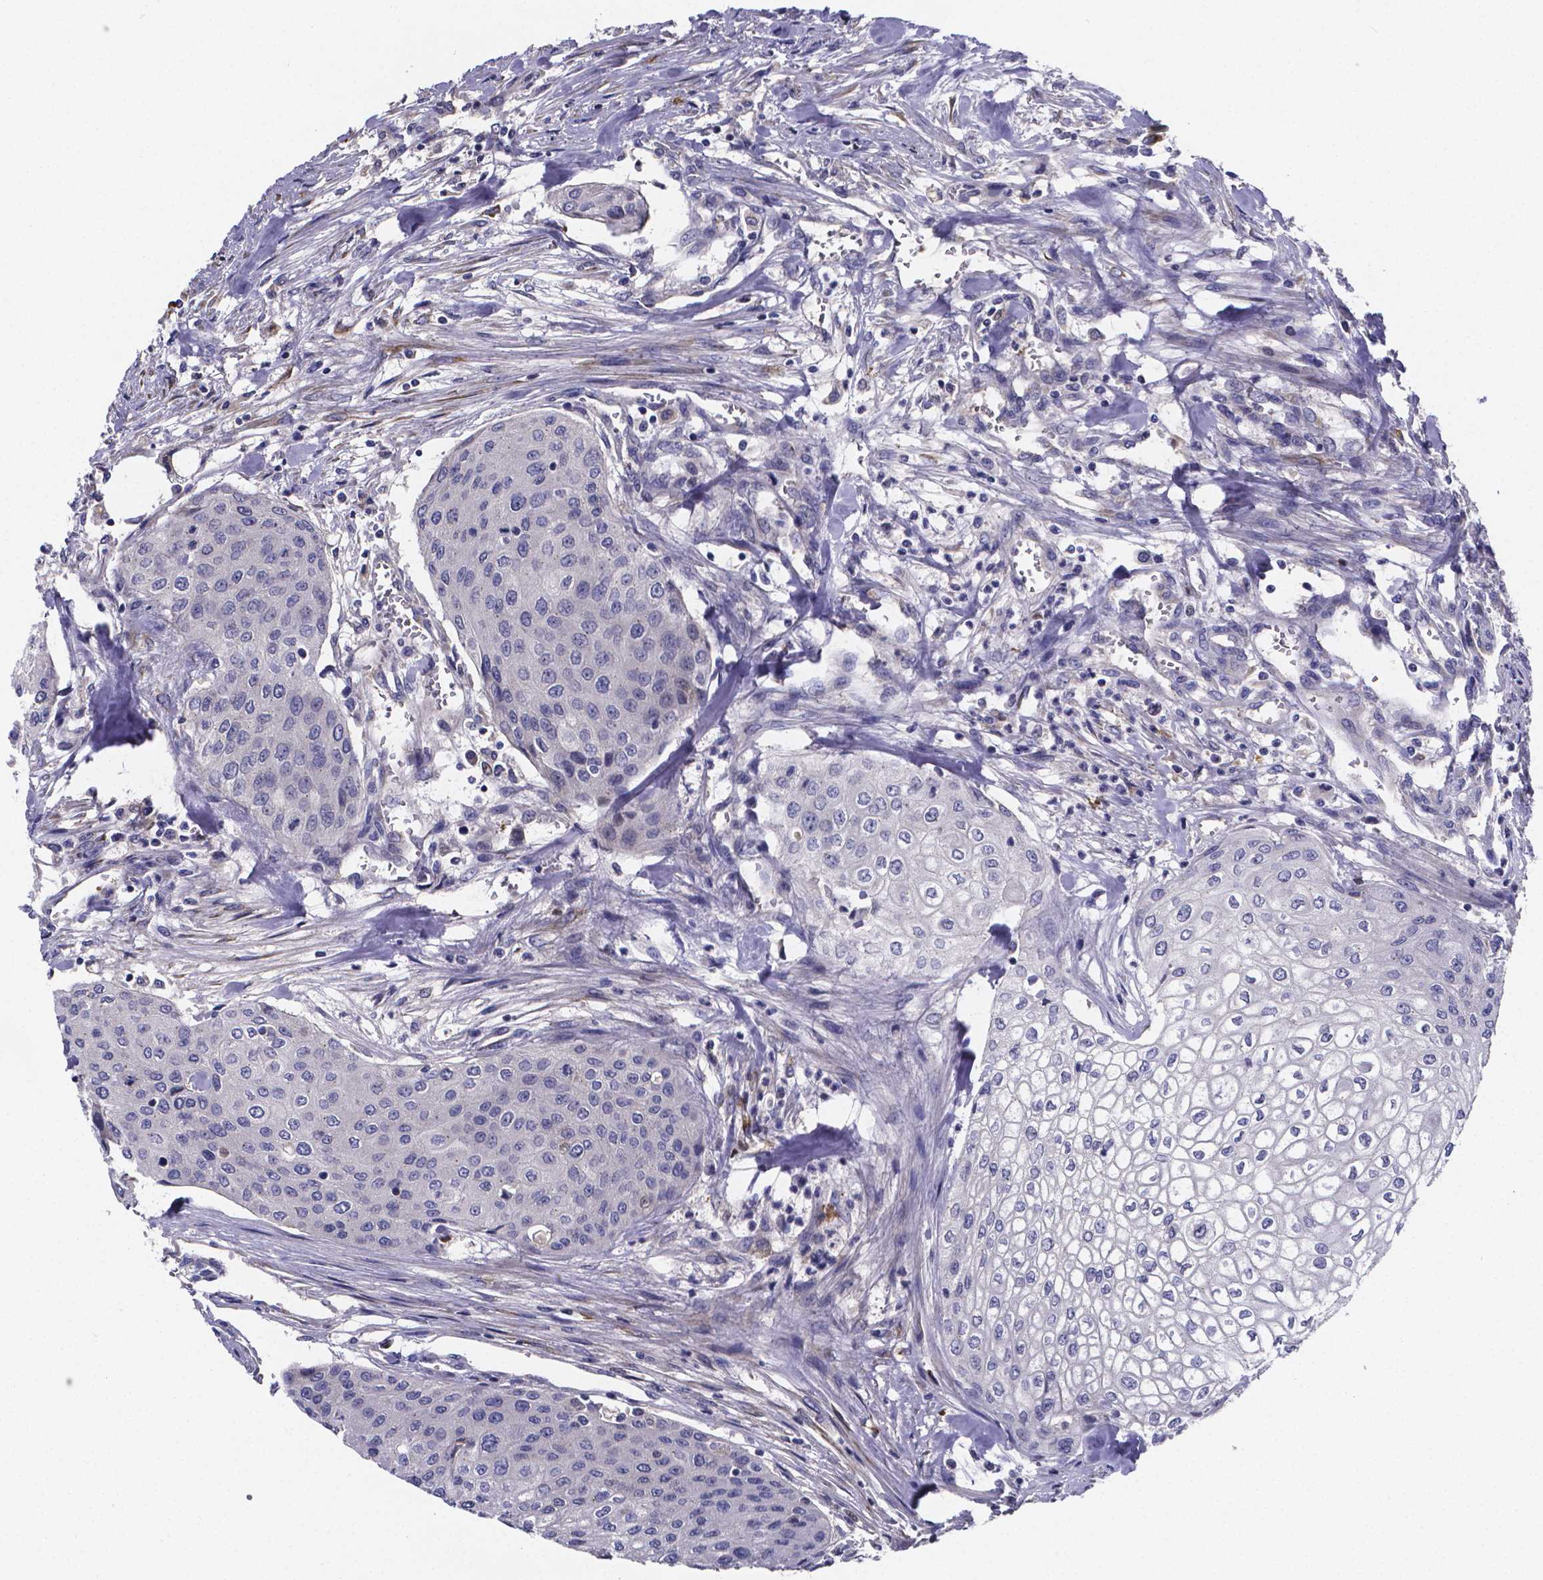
{"staining": {"intensity": "negative", "quantity": "none", "location": "none"}, "tissue": "urothelial cancer", "cell_type": "Tumor cells", "image_type": "cancer", "snomed": [{"axis": "morphology", "description": "Urothelial carcinoma, High grade"}, {"axis": "topography", "description": "Urinary bladder"}], "caption": "High power microscopy photomicrograph of an IHC image of urothelial cancer, revealing no significant positivity in tumor cells. The staining was performed using DAB (3,3'-diaminobenzidine) to visualize the protein expression in brown, while the nuclei were stained in blue with hematoxylin (Magnification: 20x).", "gene": "SFRP4", "patient": {"sex": "male", "age": 62}}